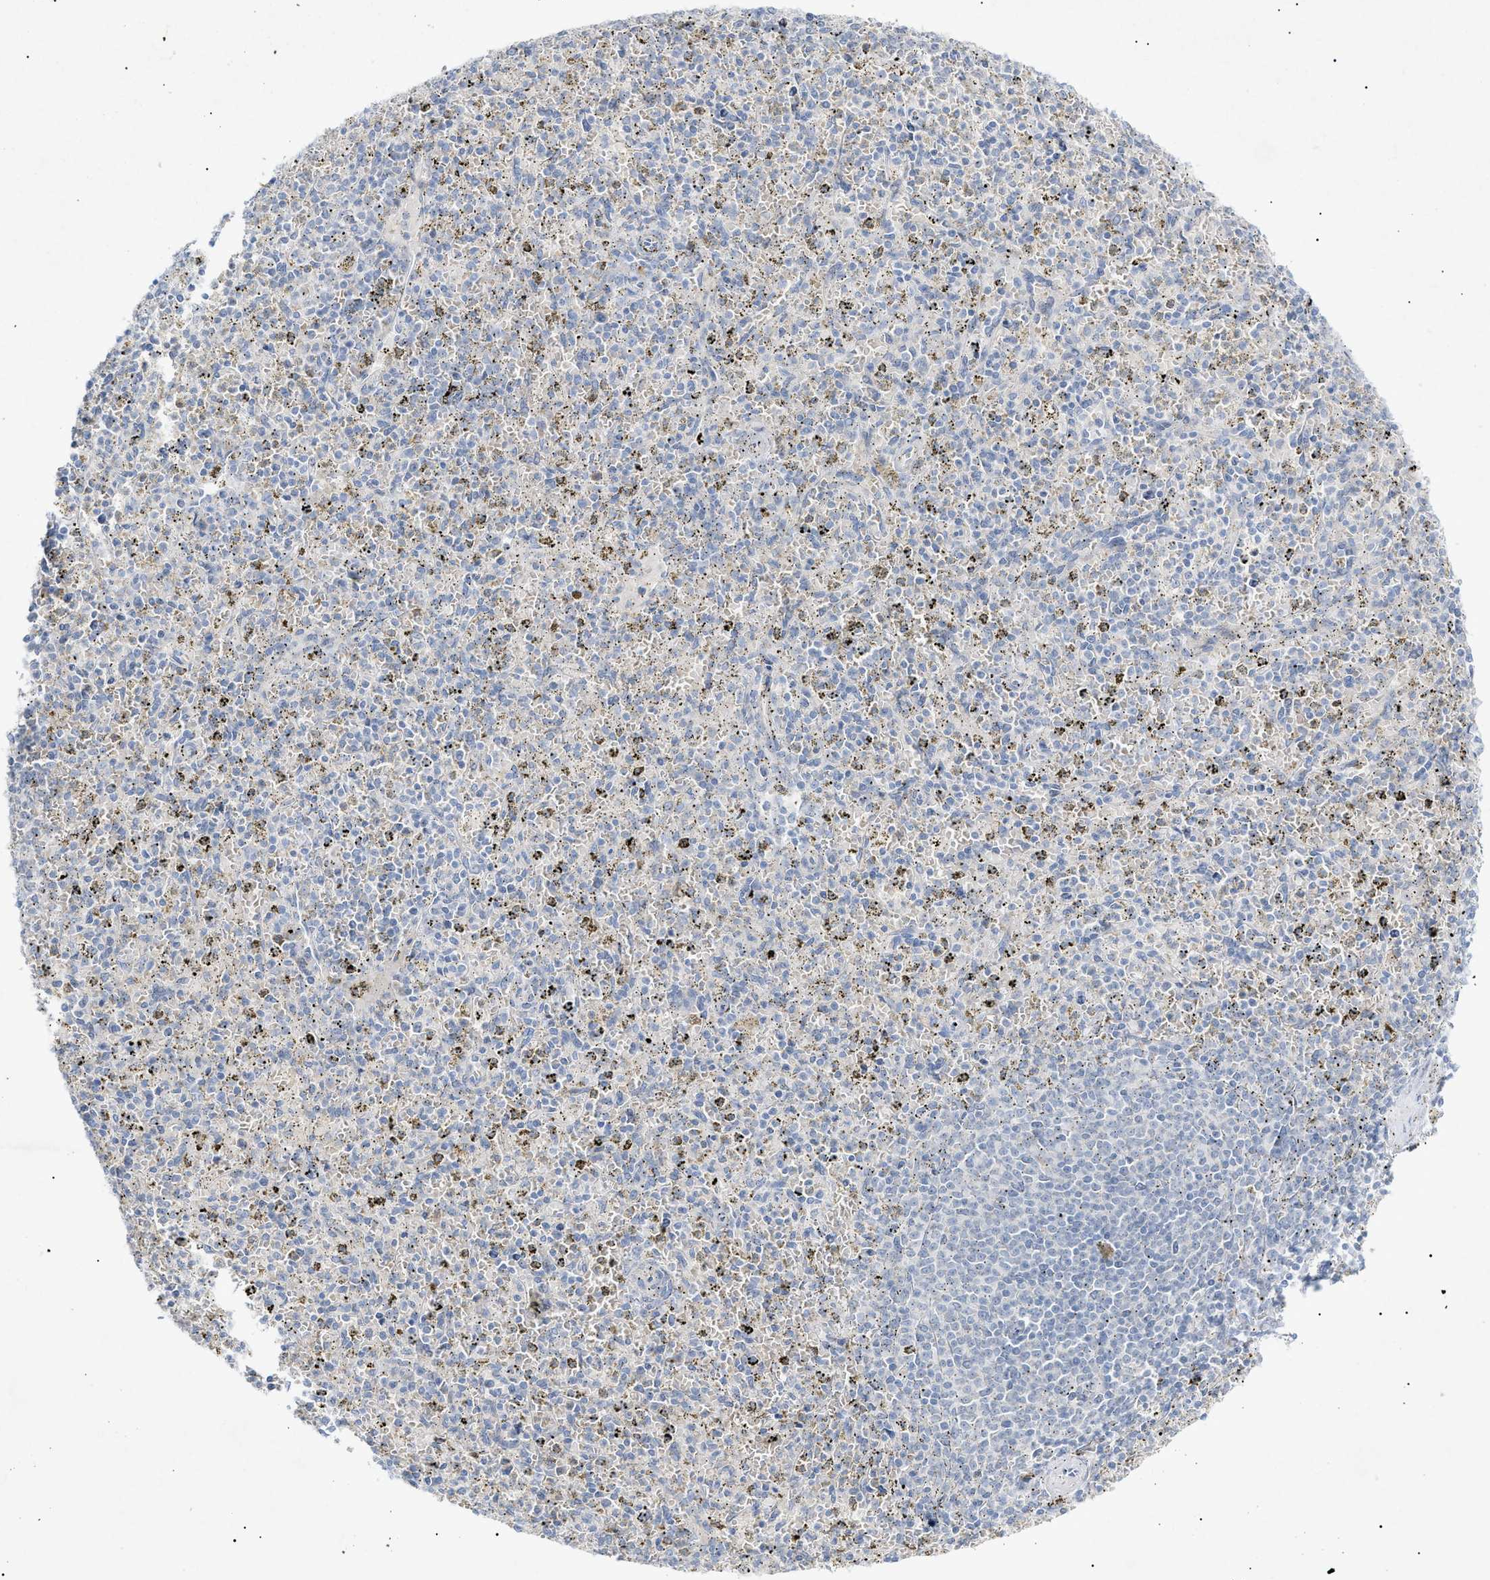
{"staining": {"intensity": "negative", "quantity": "none", "location": "none"}, "tissue": "spleen", "cell_type": "Cells in red pulp", "image_type": "normal", "snomed": [{"axis": "morphology", "description": "Normal tissue, NOS"}, {"axis": "topography", "description": "Spleen"}], "caption": "Cells in red pulp show no significant staining in benign spleen.", "gene": "SLC25A31", "patient": {"sex": "male", "age": 72}}